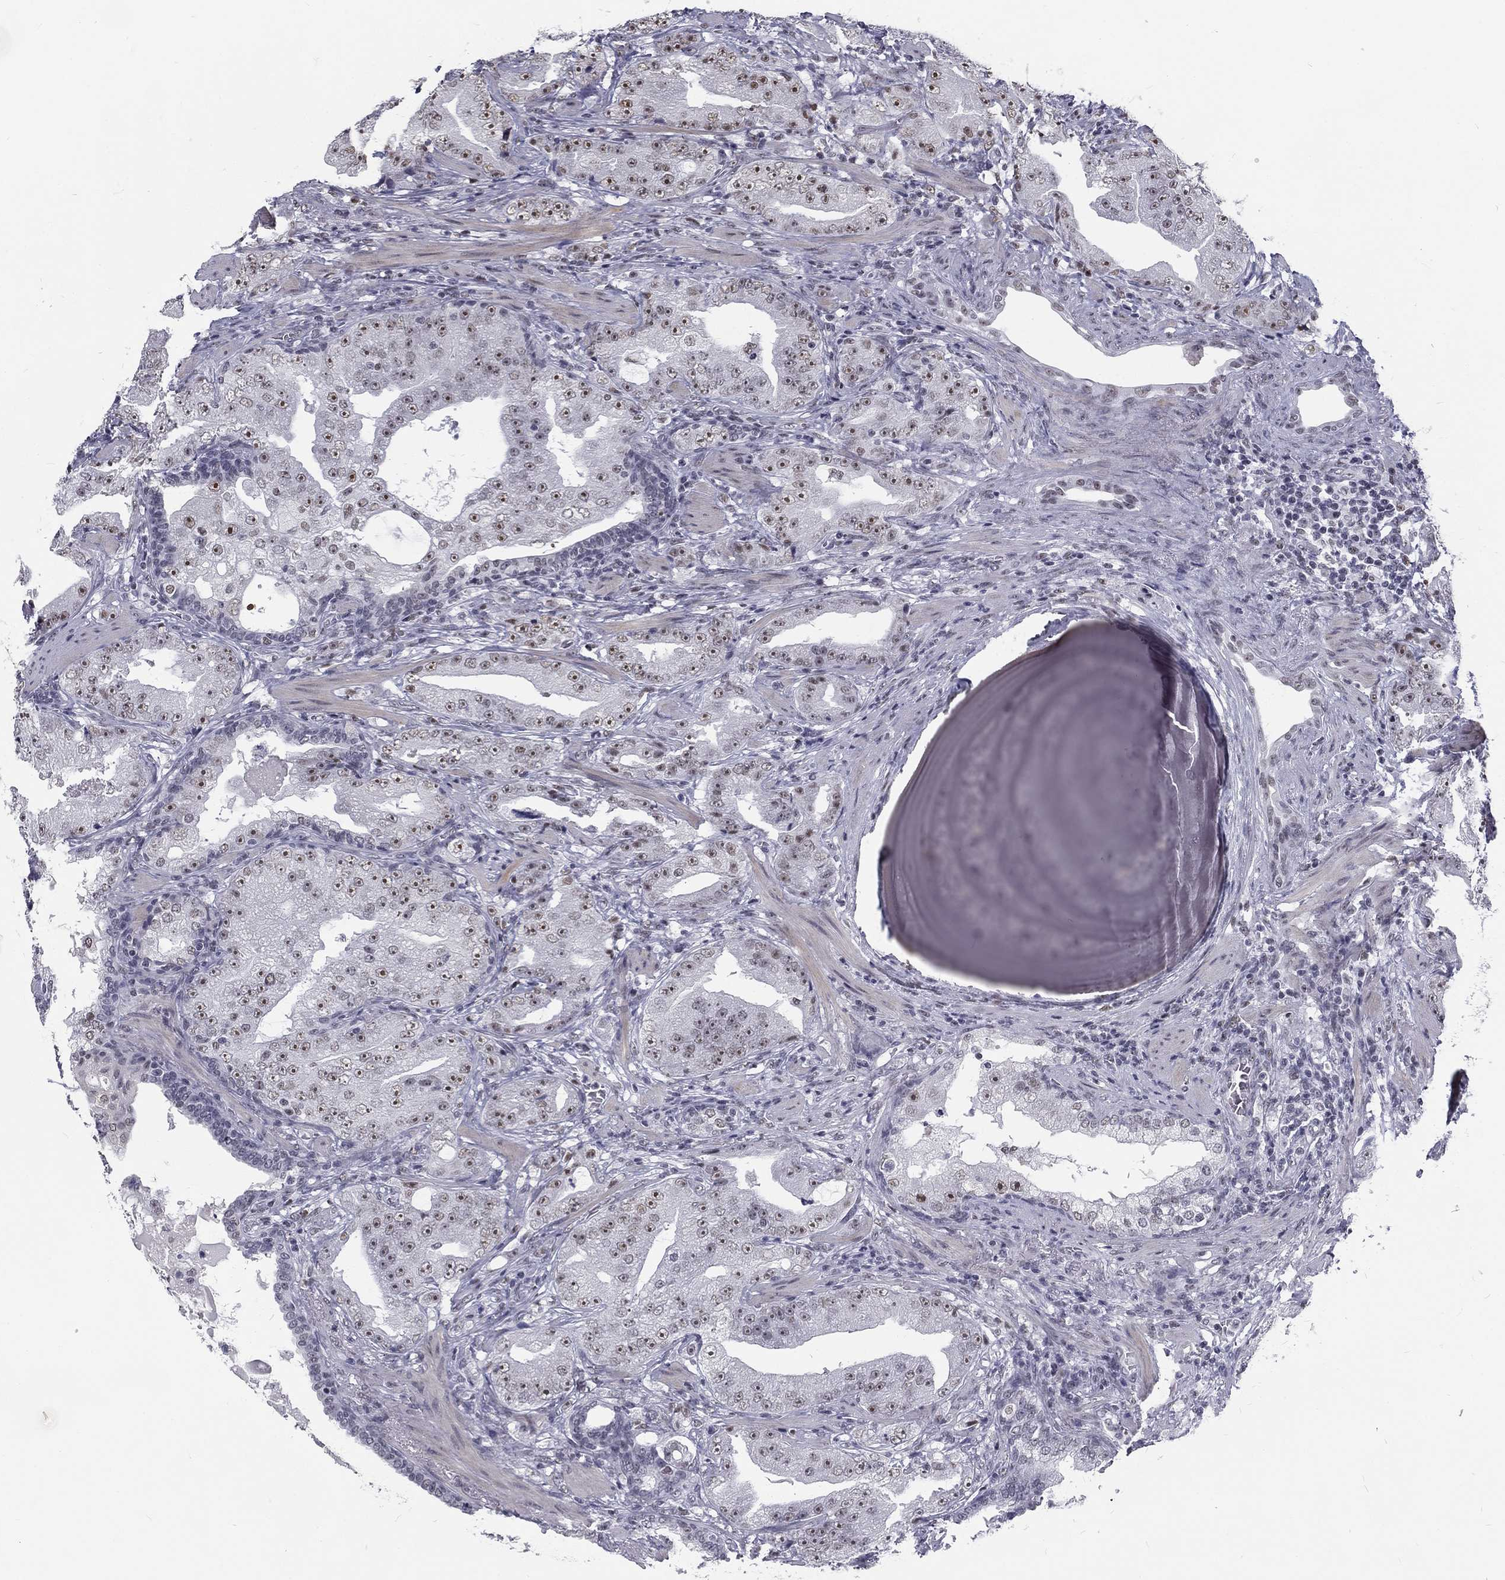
{"staining": {"intensity": "weak", "quantity": "25%-75%", "location": "nuclear"}, "tissue": "prostate cancer", "cell_type": "Tumor cells", "image_type": "cancer", "snomed": [{"axis": "morphology", "description": "Adenocarcinoma, Low grade"}, {"axis": "topography", "description": "Prostate"}], "caption": "Human low-grade adenocarcinoma (prostate) stained with a brown dye exhibits weak nuclear positive expression in approximately 25%-75% of tumor cells.", "gene": "SNORC", "patient": {"sex": "male", "age": 62}}